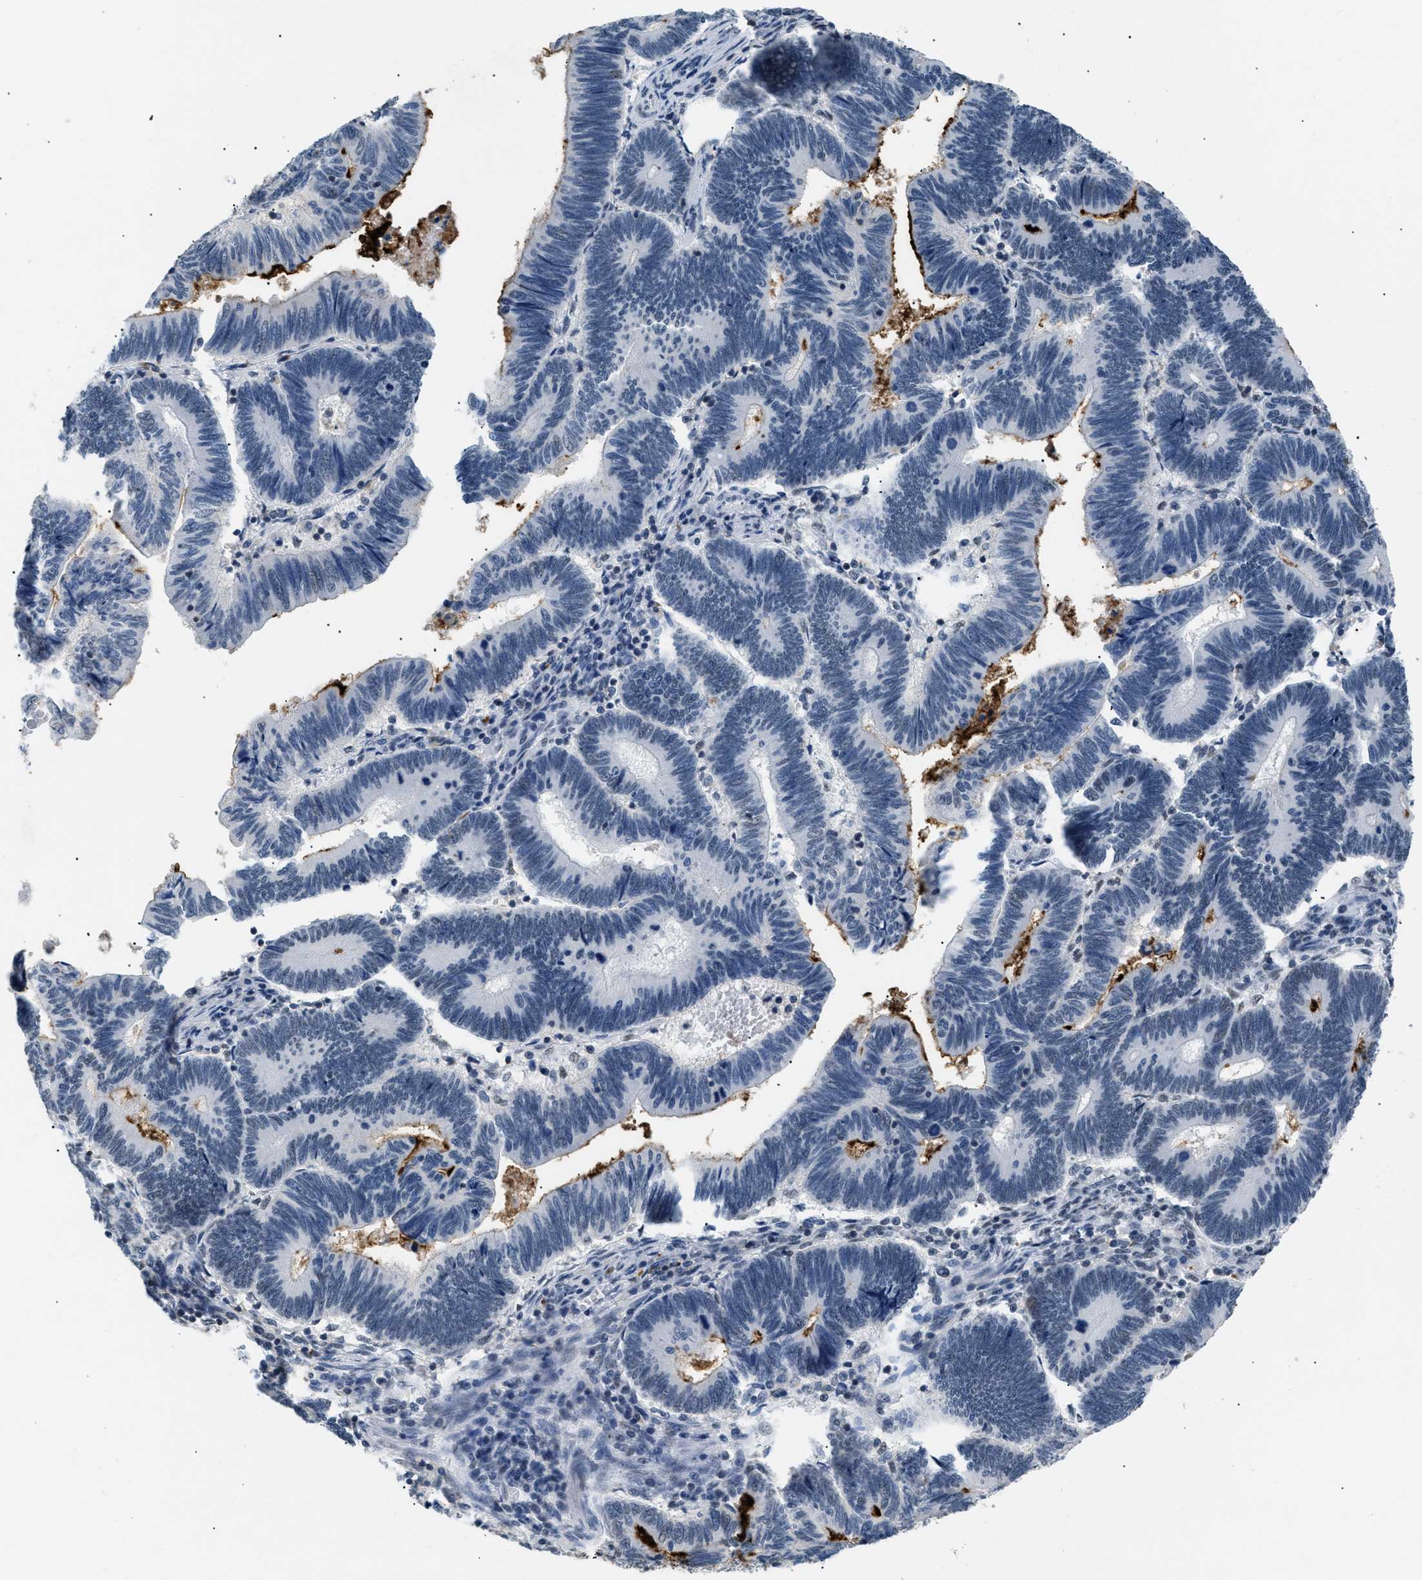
{"staining": {"intensity": "strong", "quantity": "25%-75%", "location": "cytoplasmic/membranous"}, "tissue": "pancreatic cancer", "cell_type": "Tumor cells", "image_type": "cancer", "snomed": [{"axis": "morphology", "description": "Adenocarcinoma, NOS"}, {"axis": "topography", "description": "Pancreas"}], "caption": "The immunohistochemical stain shows strong cytoplasmic/membranous expression in tumor cells of pancreatic adenocarcinoma tissue. The protein is stained brown, and the nuclei are stained in blue (DAB IHC with brightfield microscopy, high magnification).", "gene": "KCNC3", "patient": {"sex": "female", "age": 70}}